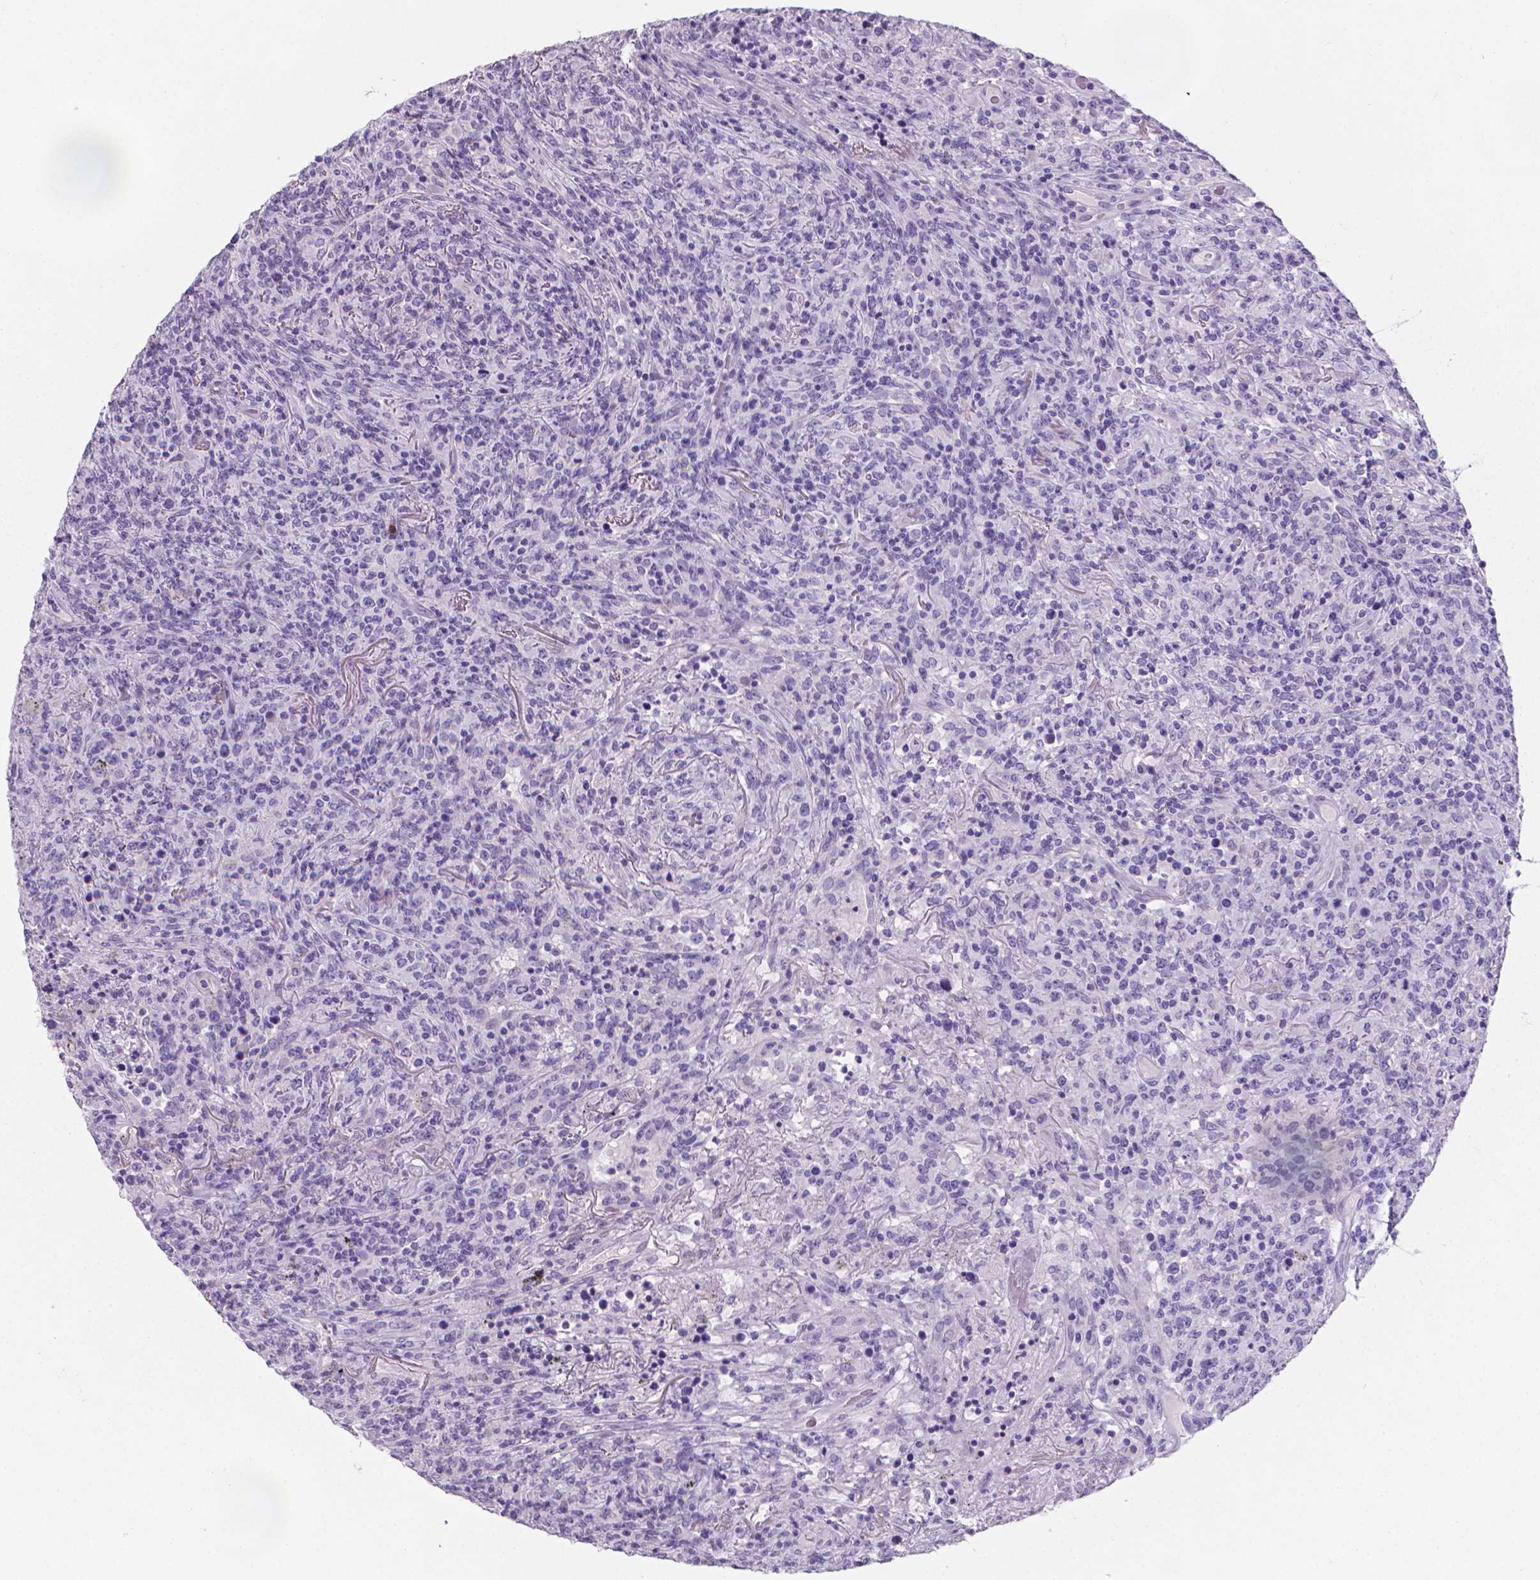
{"staining": {"intensity": "negative", "quantity": "none", "location": "none"}, "tissue": "lymphoma", "cell_type": "Tumor cells", "image_type": "cancer", "snomed": [{"axis": "morphology", "description": "Malignant lymphoma, non-Hodgkin's type, High grade"}, {"axis": "topography", "description": "Lung"}], "caption": "Tumor cells show no significant staining in lymphoma.", "gene": "XPNPEP2", "patient": {"sex": "male", "age": 79}}